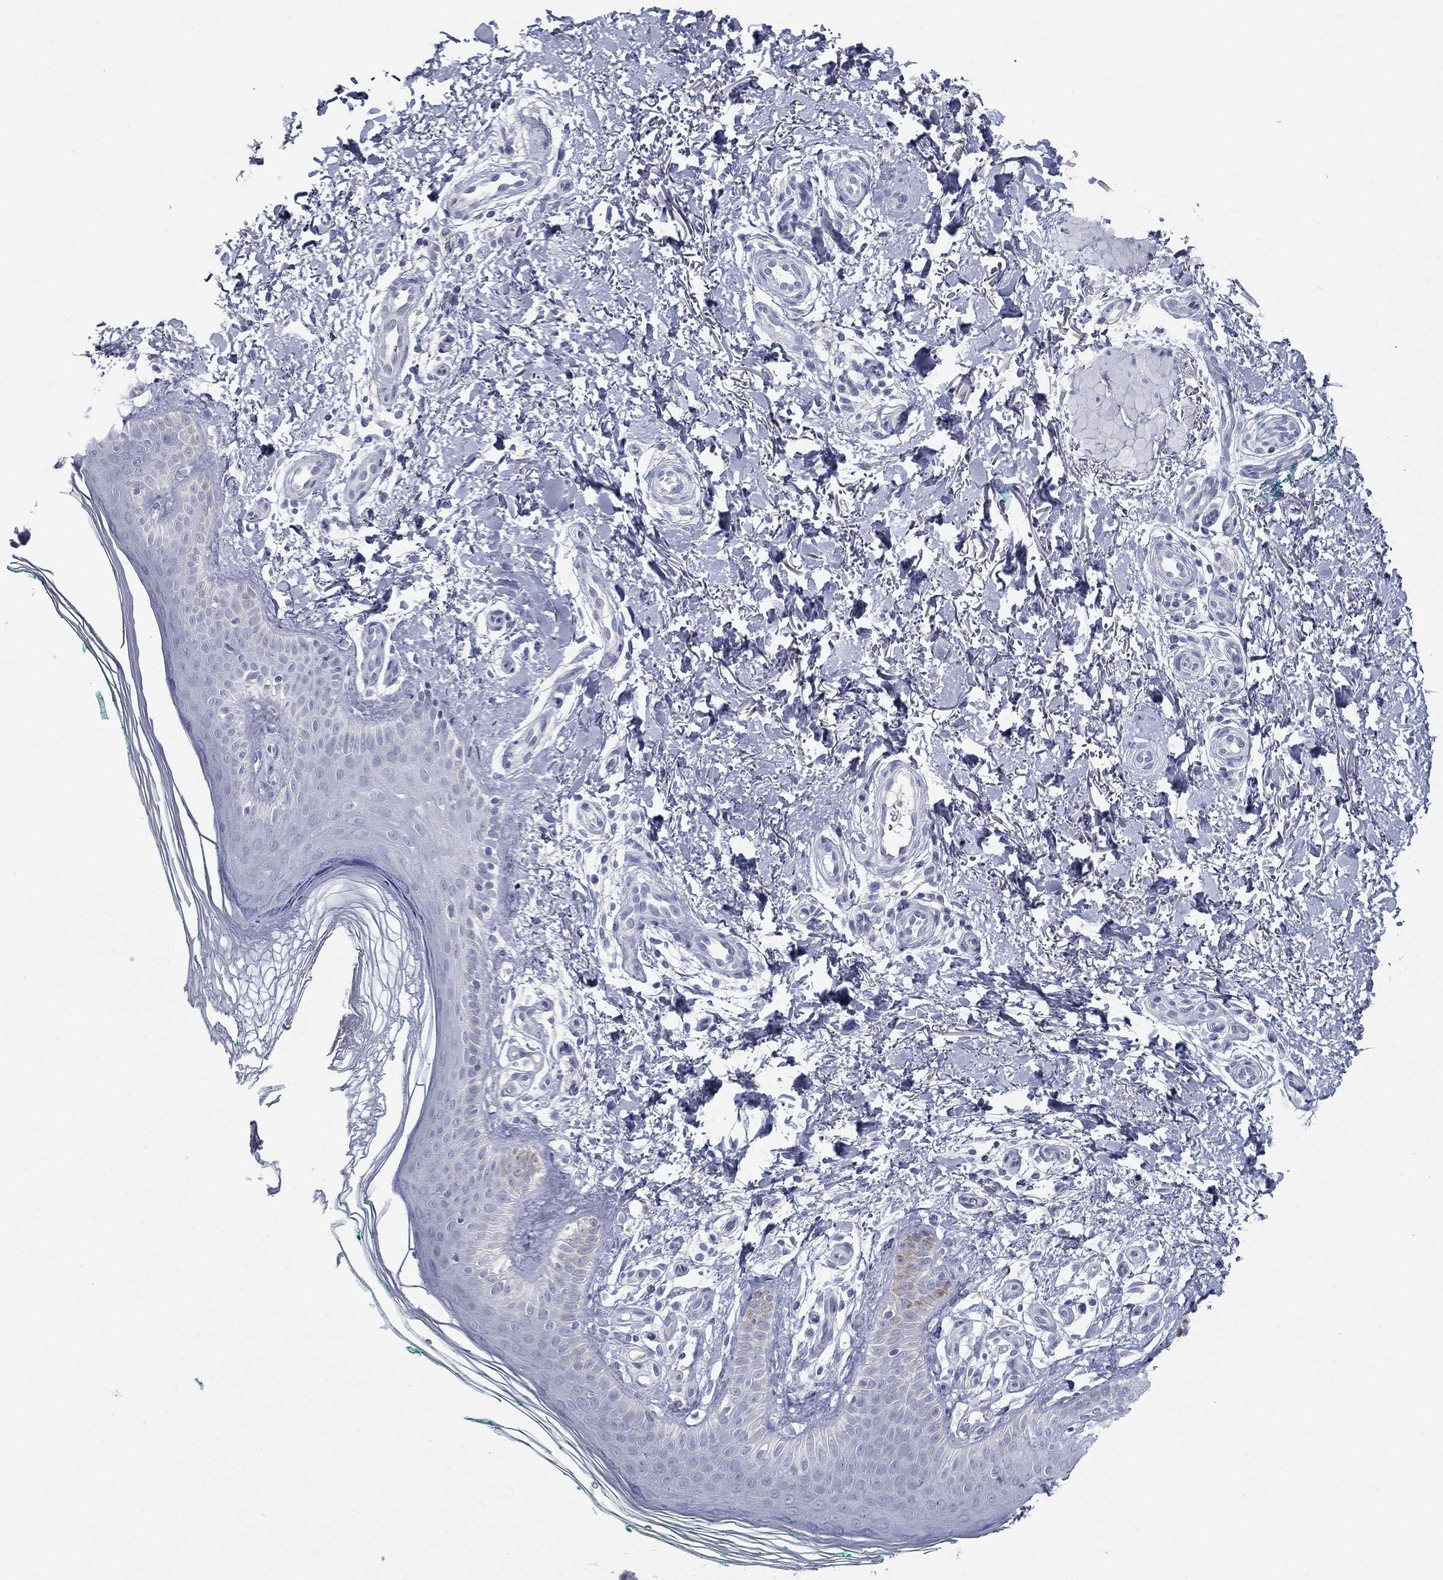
{"staining": {"intensity": "negative", "quantity": "none", "location": "none"}, "tissue": "skin", "cell_type": "Fibroblasts", "image_type": "normal", "snomed": [{"axis": "morphology", "description": "Normal tissue, NOS"}, {"axis": "morphology", "description": "Inflammation, NOS"}, {"axis": "morphology", "description": "Fibrosis, NOS"}, {"axis": "topography", "description": "Skin"}], "caption": "Micrograph shows no protein expression in fibroblasts of unremarkable skin.", "gene": "DEFB121", "patient": {"sex": "male", "age": 71}}